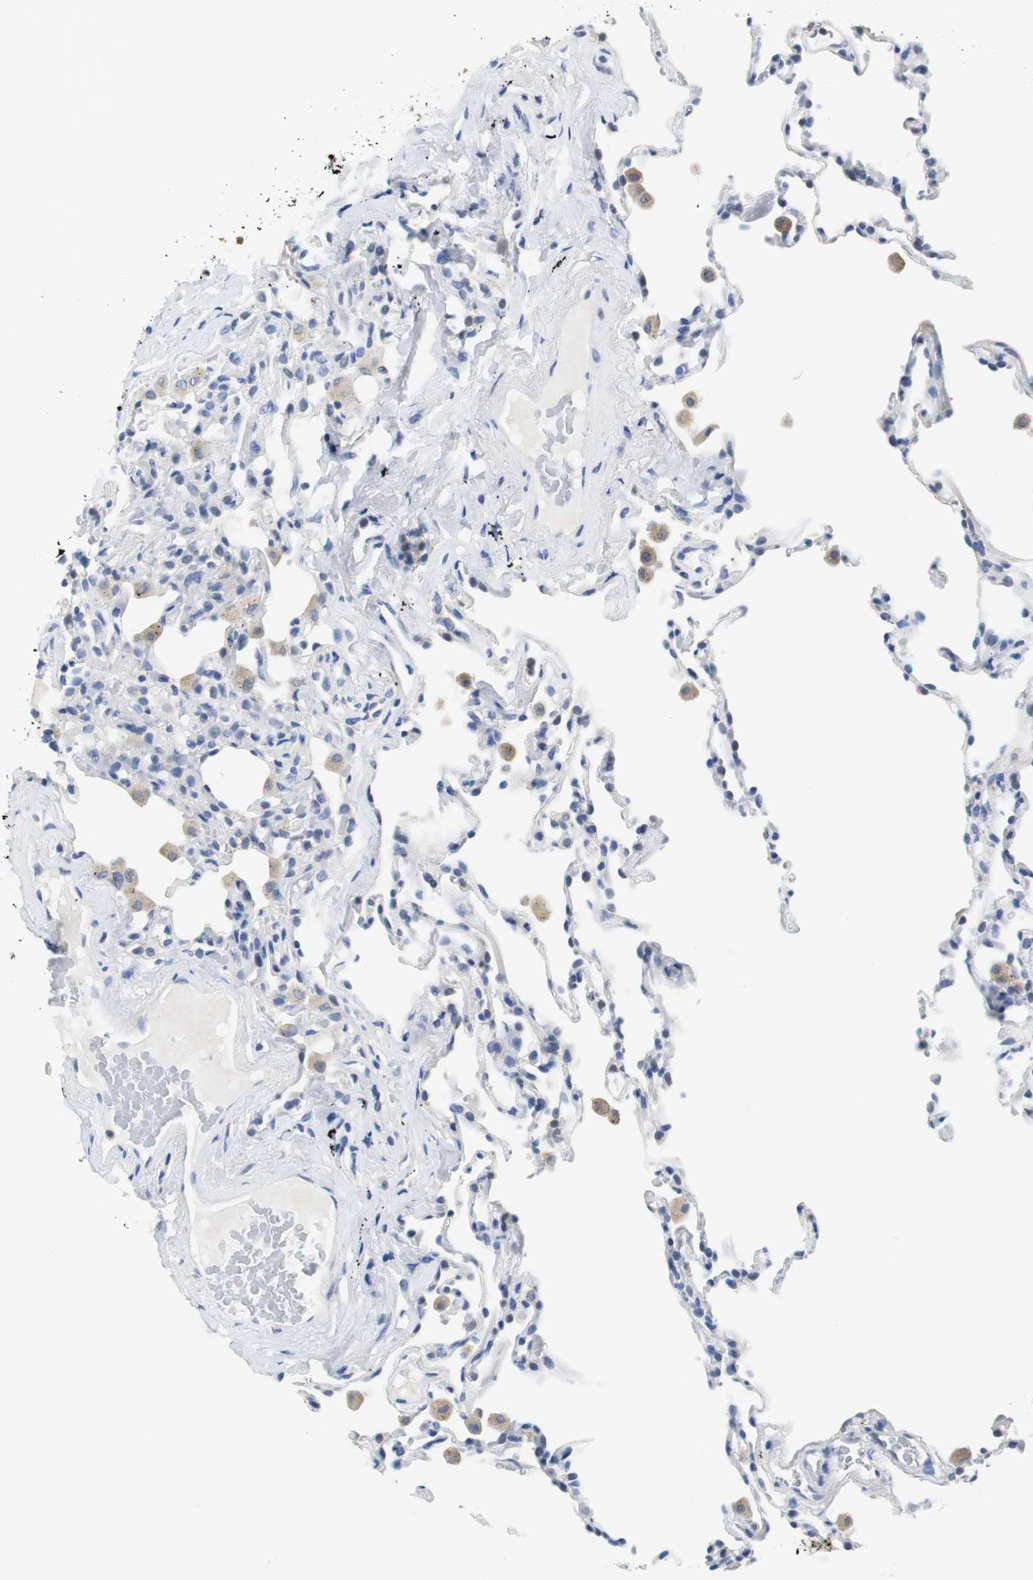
{"staining": {"intensity": "negative", "quantity": "none", "location": "none"}, "tissue": "lung", "cell_type": "Alveolar cells", "image_type": "normal", "snomed": [{"axis": "morphology", "description": "Normal tissue, NOS"}, {"axis": "morphology", "description": "Soft tissue tumor metastatic"}, {"axis": "topography", "description": "Lung"}], "caption": "Immunohistochemistry (IHC) micrograph of normal lung stained for a protein (brown), which reveals no staining in alveolar cells. (DAB immunohistochemistry with hematoxylin counter stain).", "gene": "PCK1", "patient": {"sex": "male", "age": 59}}